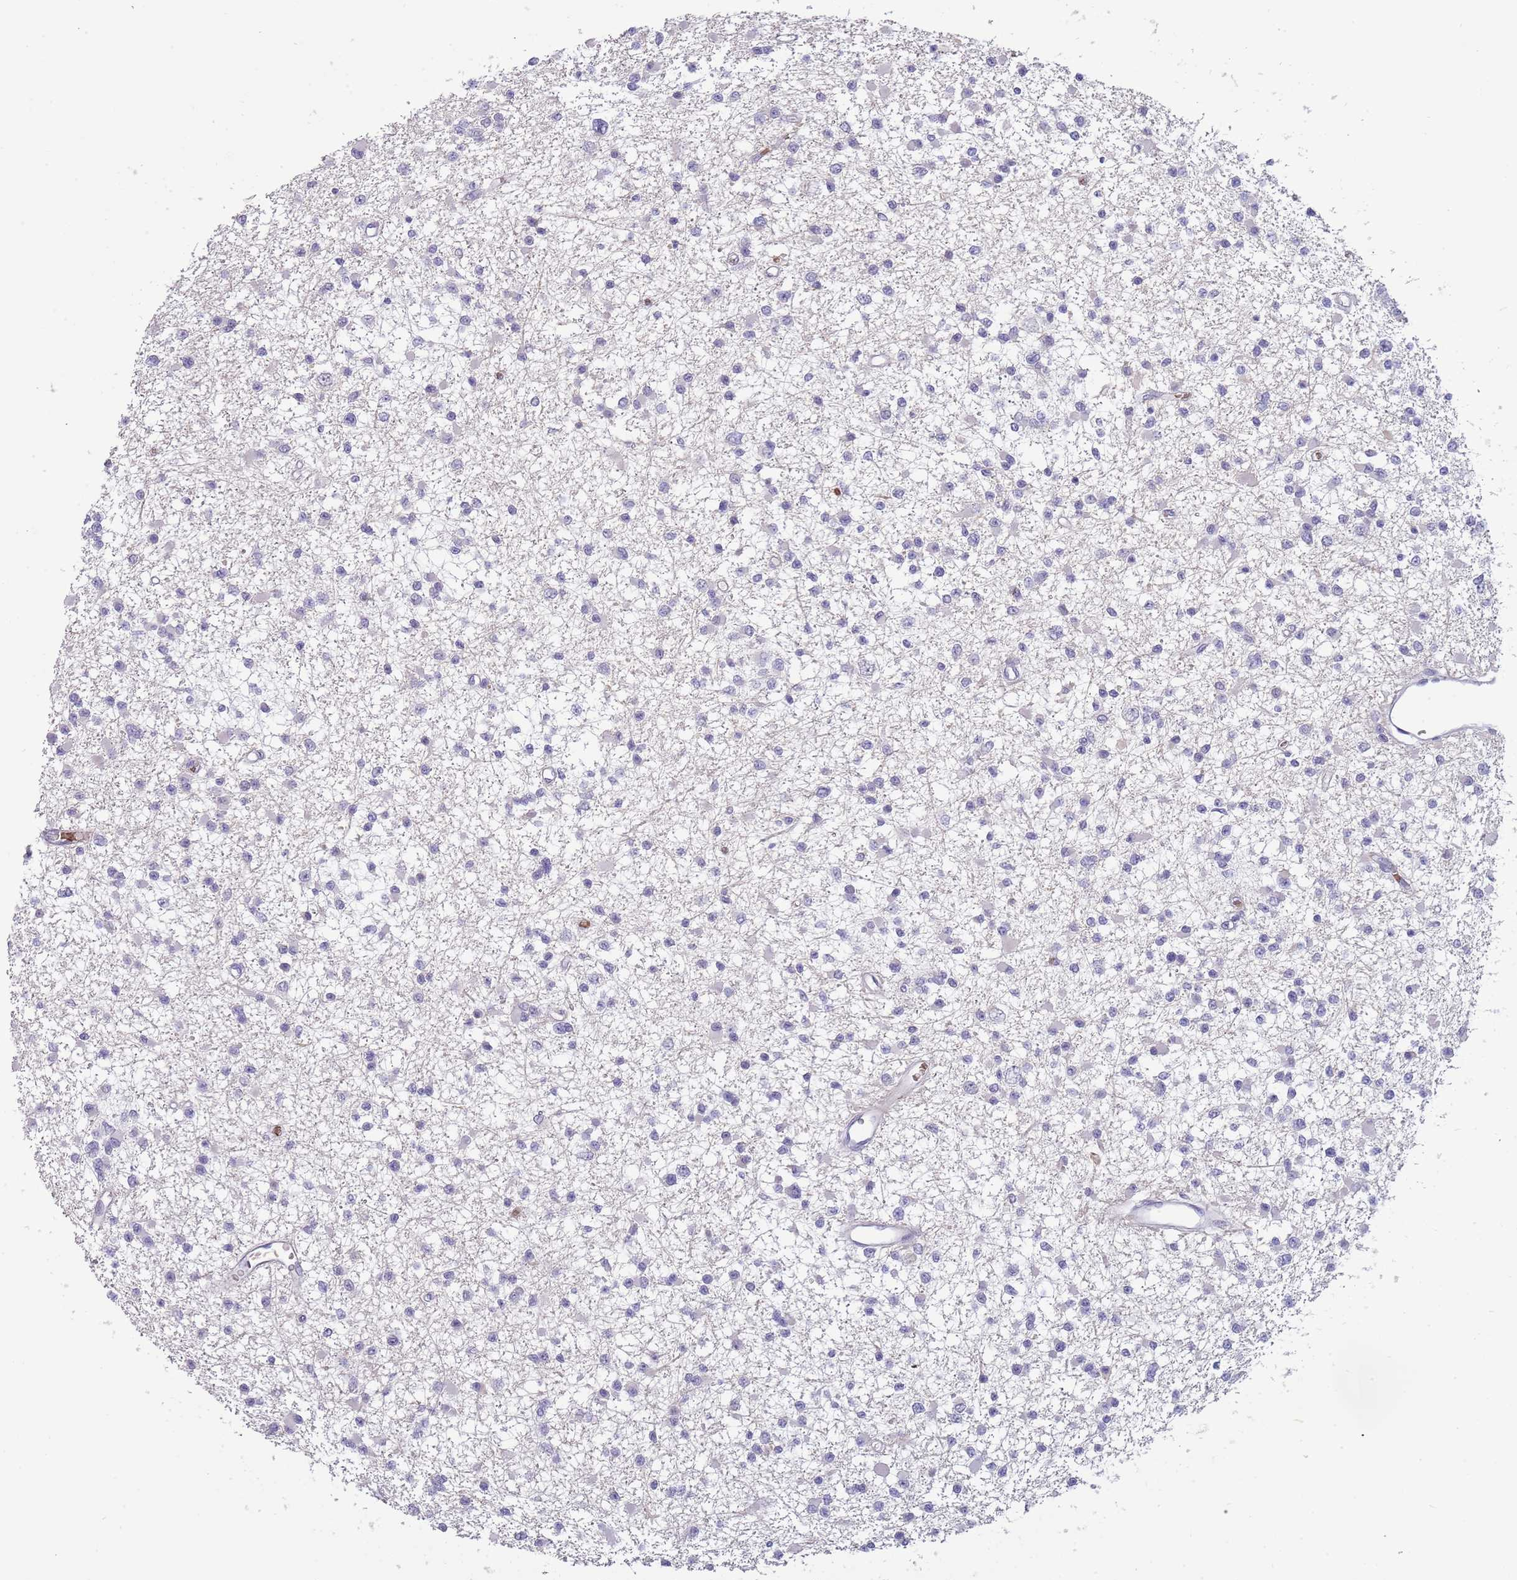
{"staining": {"intensity": "negative", "quantity": "none", "location": "none"}, "tissue": "glioma", "cell_type": "Tumor cells", "image_type": "cancer", "snomed": [{"axis": "morphology", "description": "Glioma, malignant, Low grade"}, {"axis": "topography", "description": "Brain"}], "caption": "Image shows no significant protein expression in tumor cells of low-grade glioma (malignant).", "gene": "LYPD6B", "patient": {"sex": "female", "age": 22}}